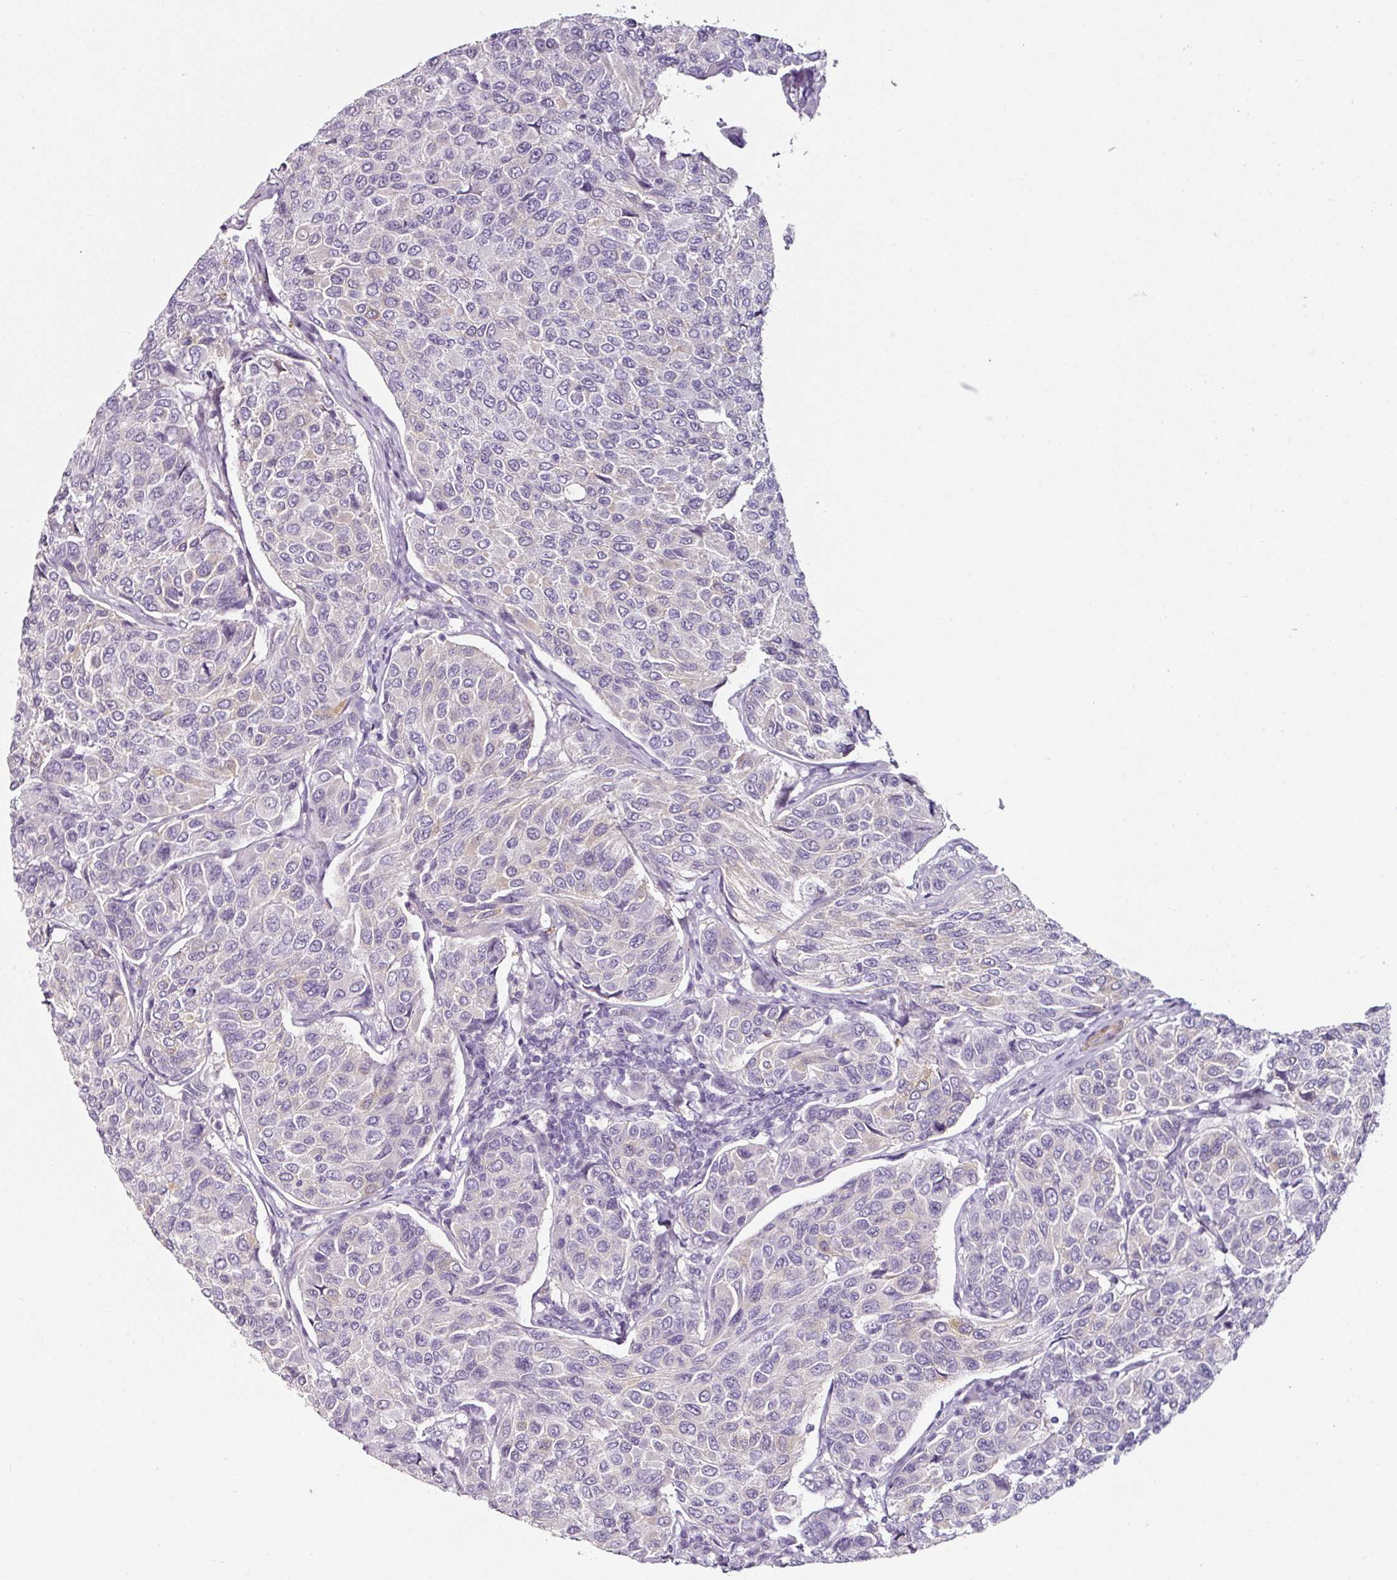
{"staining": {"intensity": "negative", "quantity": "none", "location": "none"}, "tissue": "breast cancer", "cell_type": "Tumor cells", "image_type": "cancer", "snomed": [{"axis": "morphology", "description": "Duct carcinoma"}, {"axis": "topography", "description": "Breast"}], "caption": "This is an immunohistochemistry (IHC) photomicrograph of breast cancer. There is no expression in tumor cells.", "gene": "CAP2", "patient": {"sex": "female", "age": 55}}